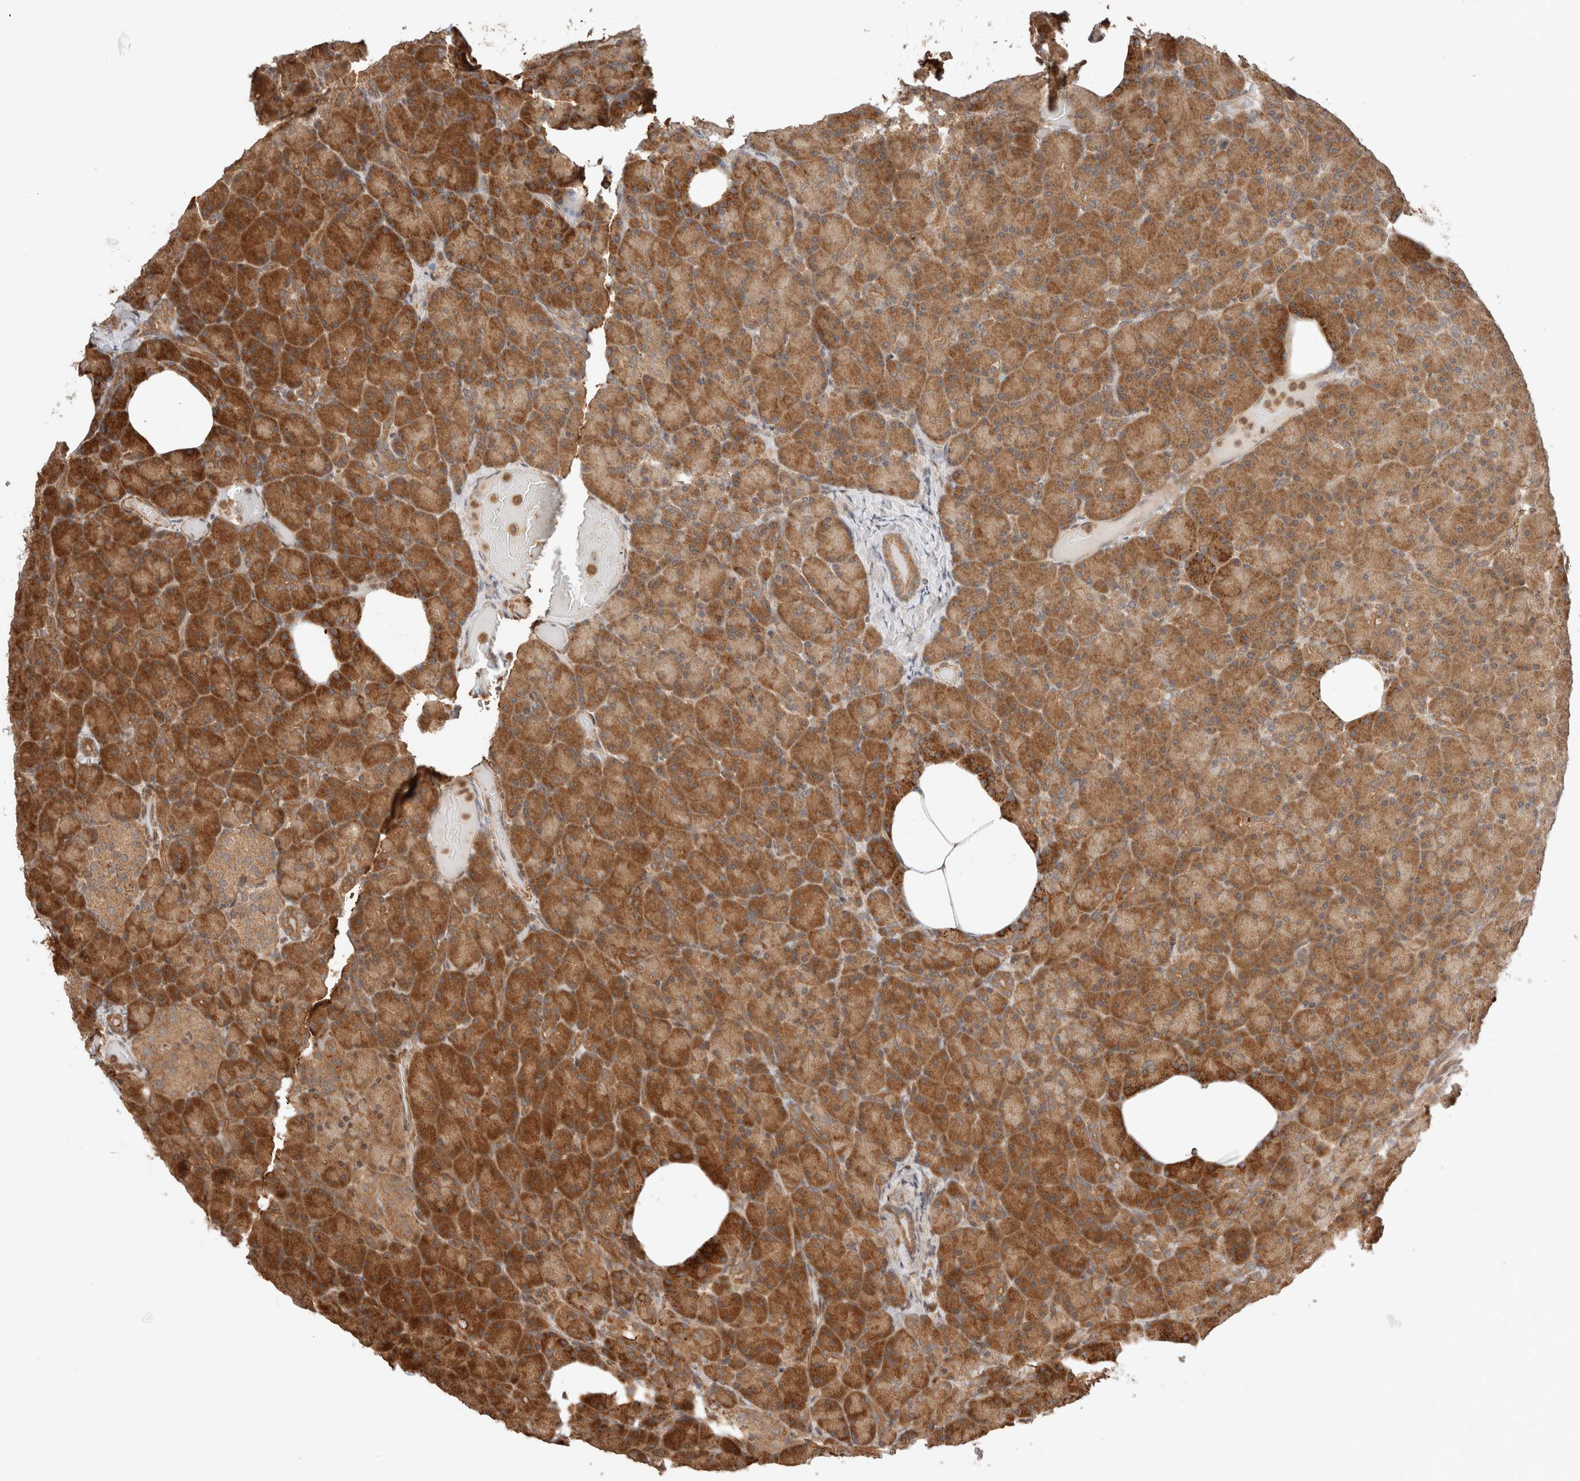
{"staining": {"intensity": "strong", "quantity": ">75%", "location": "cytoplasmic/membranous"}, "tissue": "pancreas", "cell_type": "Exocrine glandular cells", "image_type": "normal", "snomed": [{"axis": "morphology", "description": "Normal tissue, NOS"}, {"axis": "topography", "description": "Pancreas"}], "caption": "Protein expression analysis of unremarkable human pancreas reveals strong cytoplasmic/membranous expression in about >75% of exocrine glandular cells.", "gene": "ZNF649", "patient": {"sex": "female", "age": 43}}